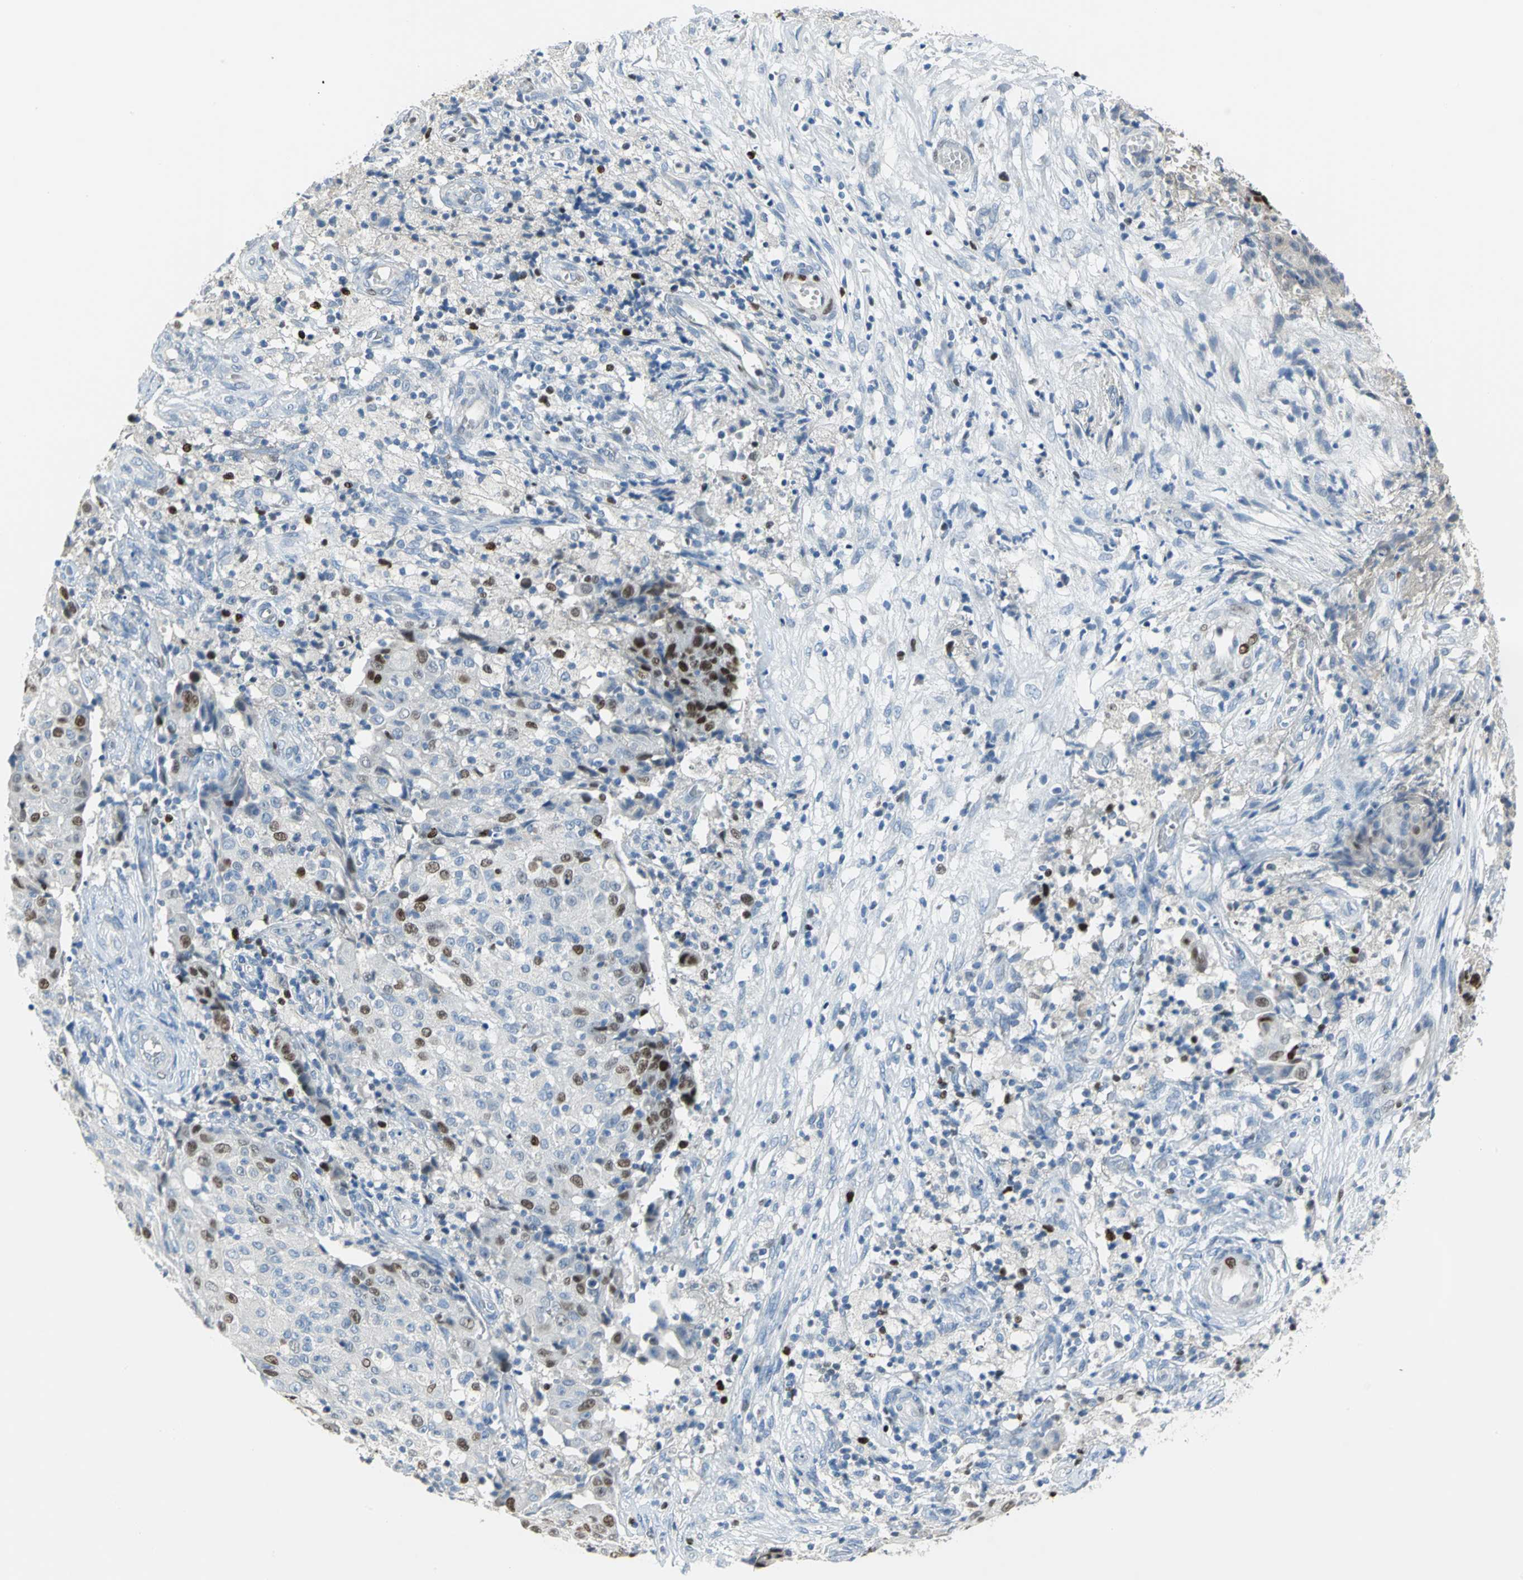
{"staining": {"intensity": "moderate", "quantity": "25%-75%", "location": "nuclear"}, "tissue": "ovarian cancer", "cell_type": "Tumor cells", "image_type": "cancer", "snomed": [{"axis": "morphology", "description": "Carcinoma, endometroid"}, {"axis": "topography", "description": "Ovary"}], "caption": "An immunohistochemistry (IHC) micrograph of tumor tissue is shown. Protein staining in brown labels moderate nuclear positivity in ovarian cancer within tumor cells. (IHC, brightfield microscopy, high magnification).", "gene": "MCM3", "patient": {"sex": "female", "age": 42}}